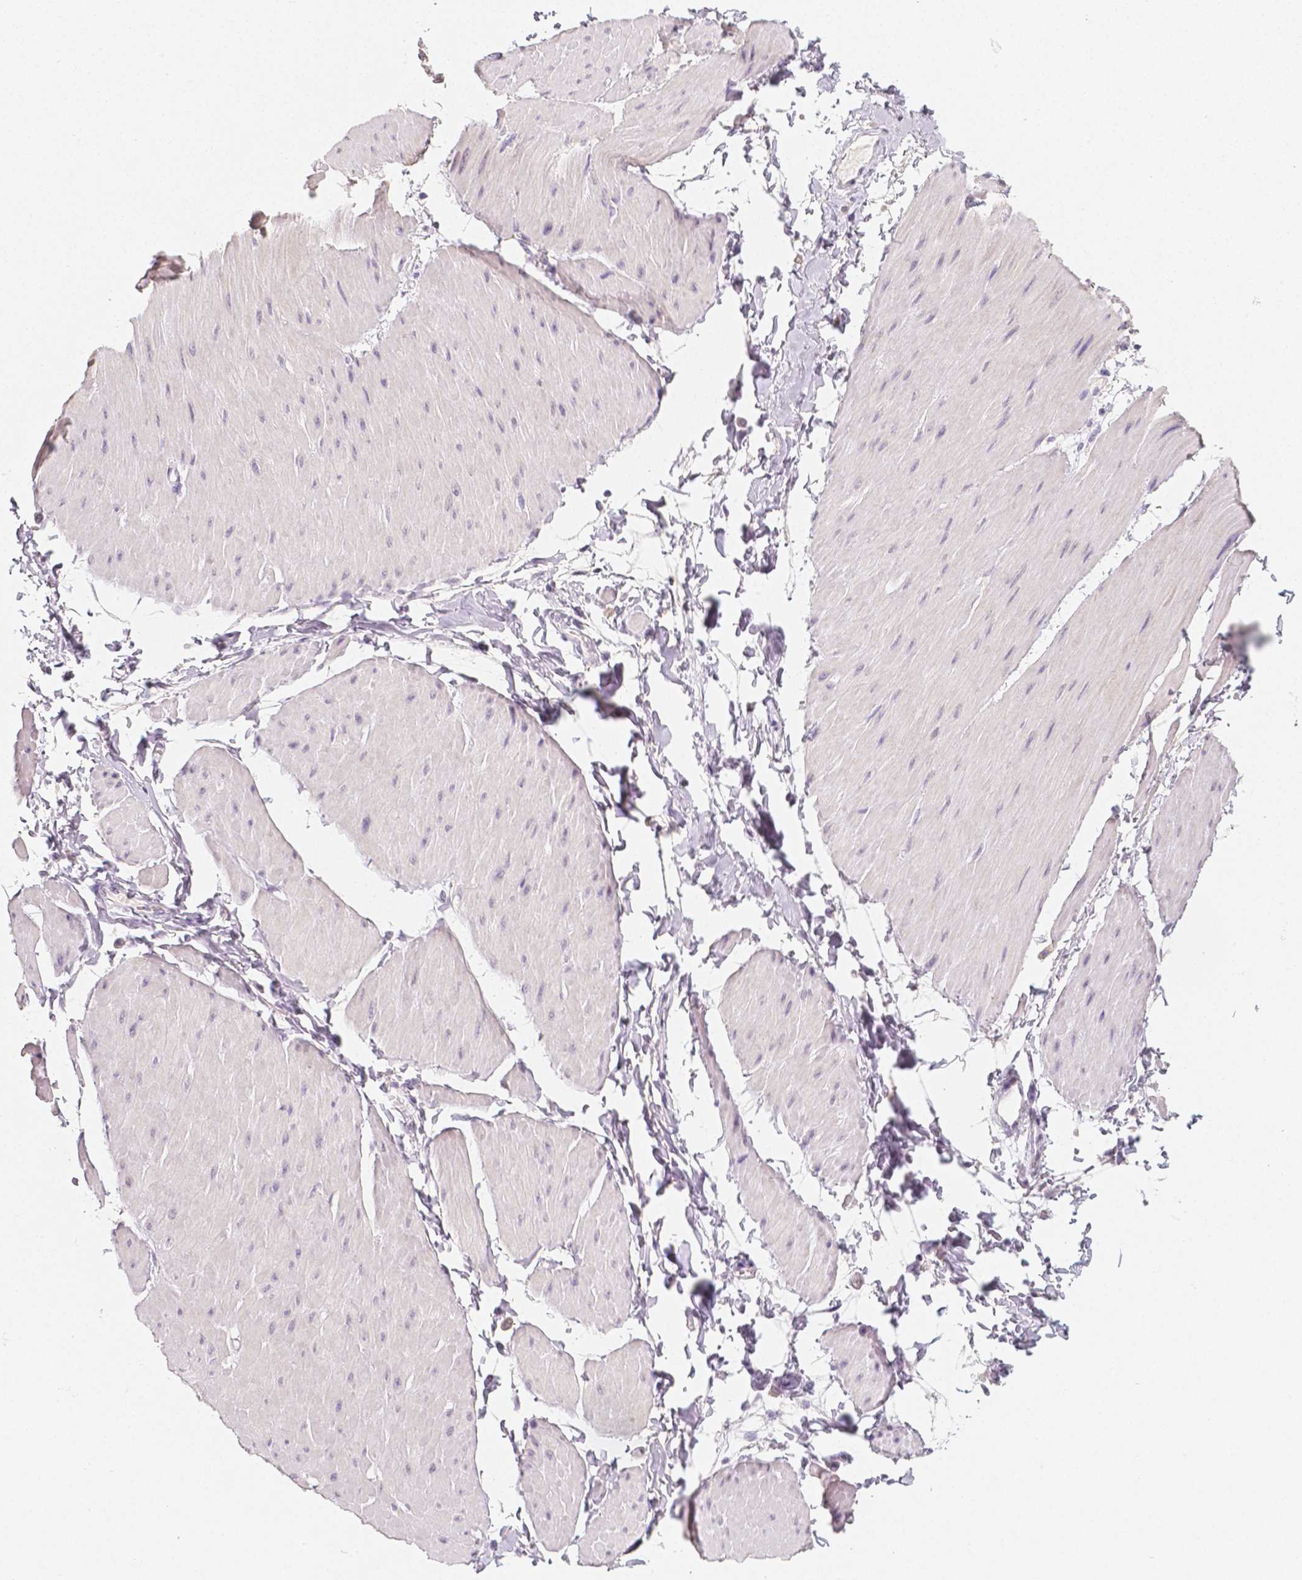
{"staining": {"intensity": "negative", "quantity": "none", "location": "none"}, "tissue": "adipose tissue", "cell_type": "Adipocytes", "image_type": "normal", "snomed": [{"axis": "morphology", "description": "Normal tissue, NOS"}, {"axis": "topography", "description": "Smooth muscle"}, {"axis": "topography", "description": "Peripheral nerve tissue"}], "caption": "IHC micrograph of normal human adipose tissue stained for a protein (brown), which demonstrates no staining in adipocytes.", "gene": "HNF1B", "patient": {"sex": "male", "age": 58}}